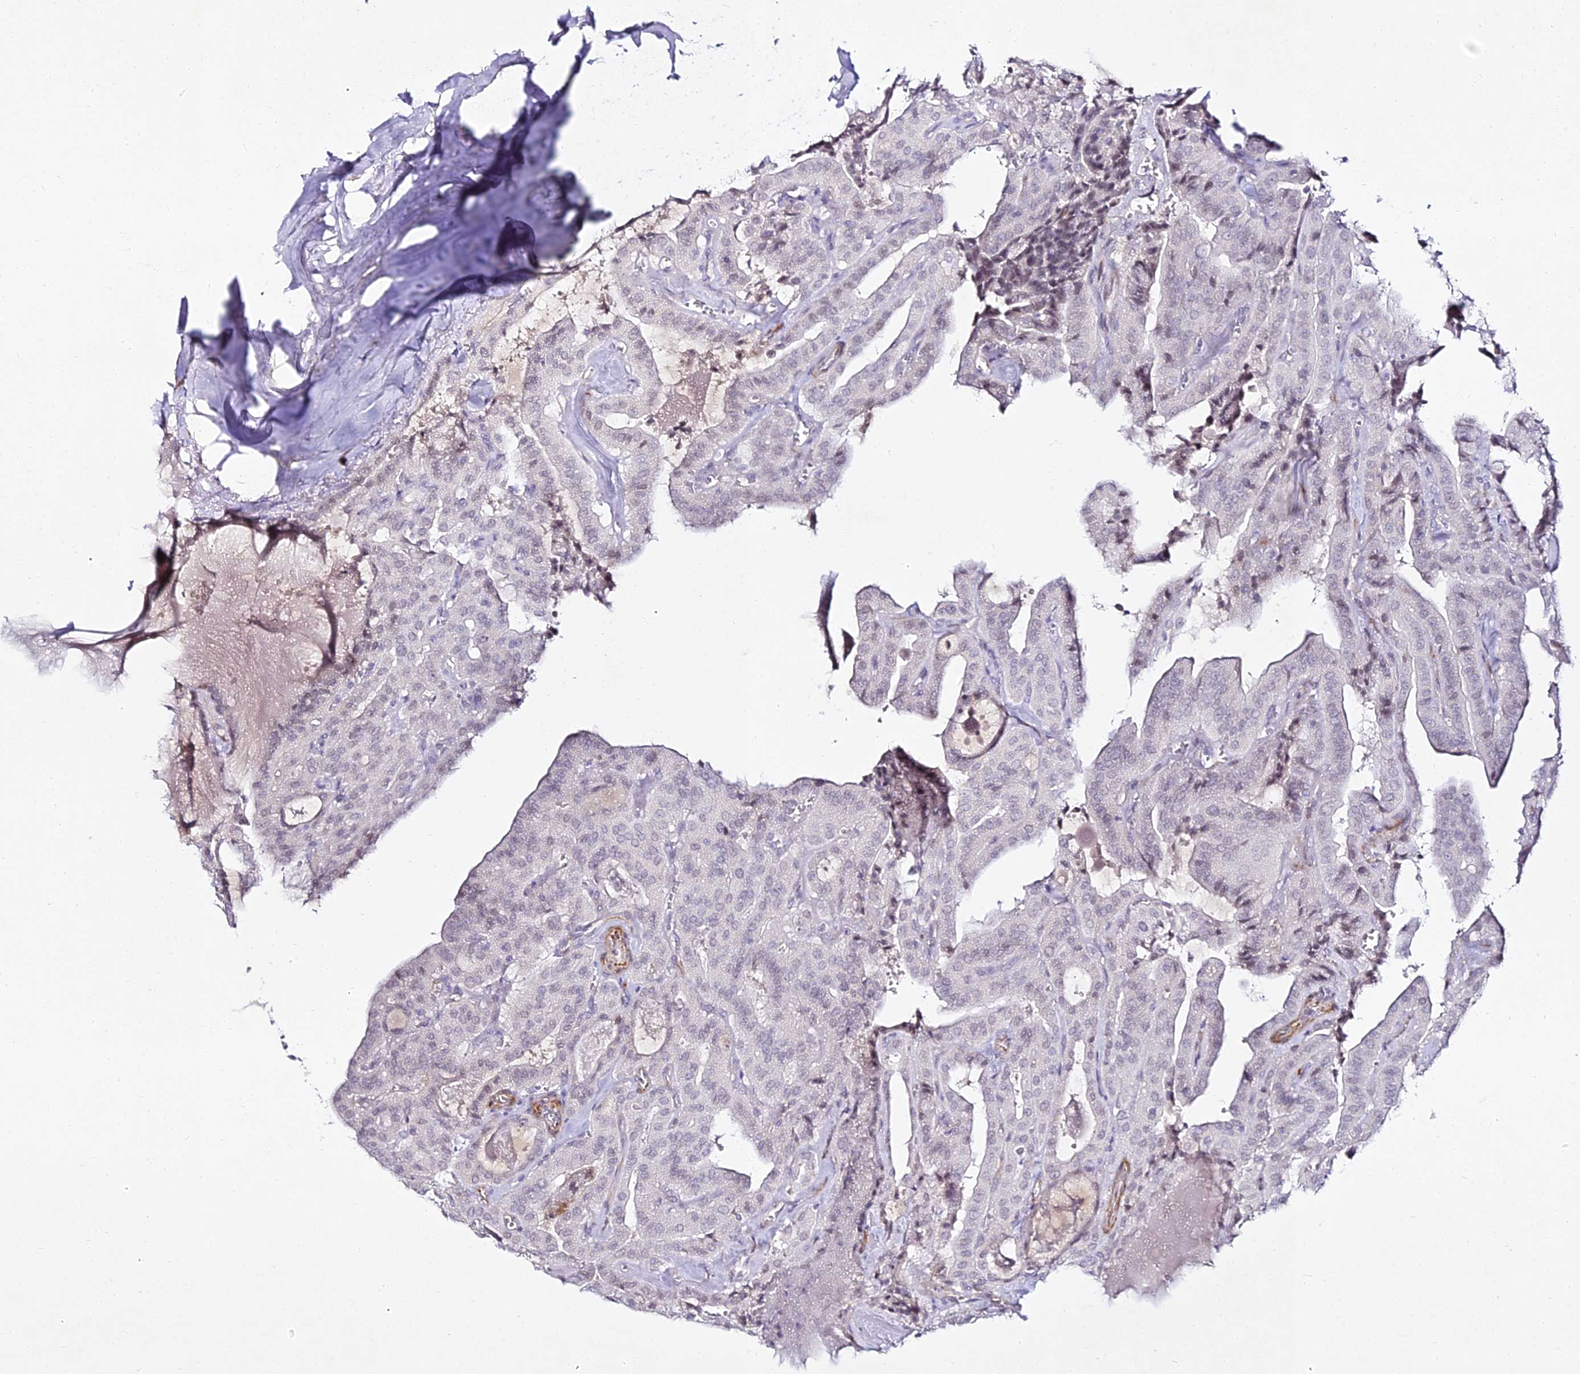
{"staining": {"intensity": "negative", "quantity": "none", "location": "none"}, "tissue": "thyroid cancer", "cell_type": "Tumor cells", "image_type": "cancer", "snomed": [{"axis": "morphology", "description": "Papillary adenocarcinoma, NOS"}, {"axis": "topography", "description": "Thyroid gland"}], "caption": "DAB (3,3'-diaminobenzidine) immunohistochemical staining of thyroid papillary adenocarcinoma exhibits no significant positivity in tumor cells.", "gene": "ALPG", "patient": {"sex": "male", "age": 52}}